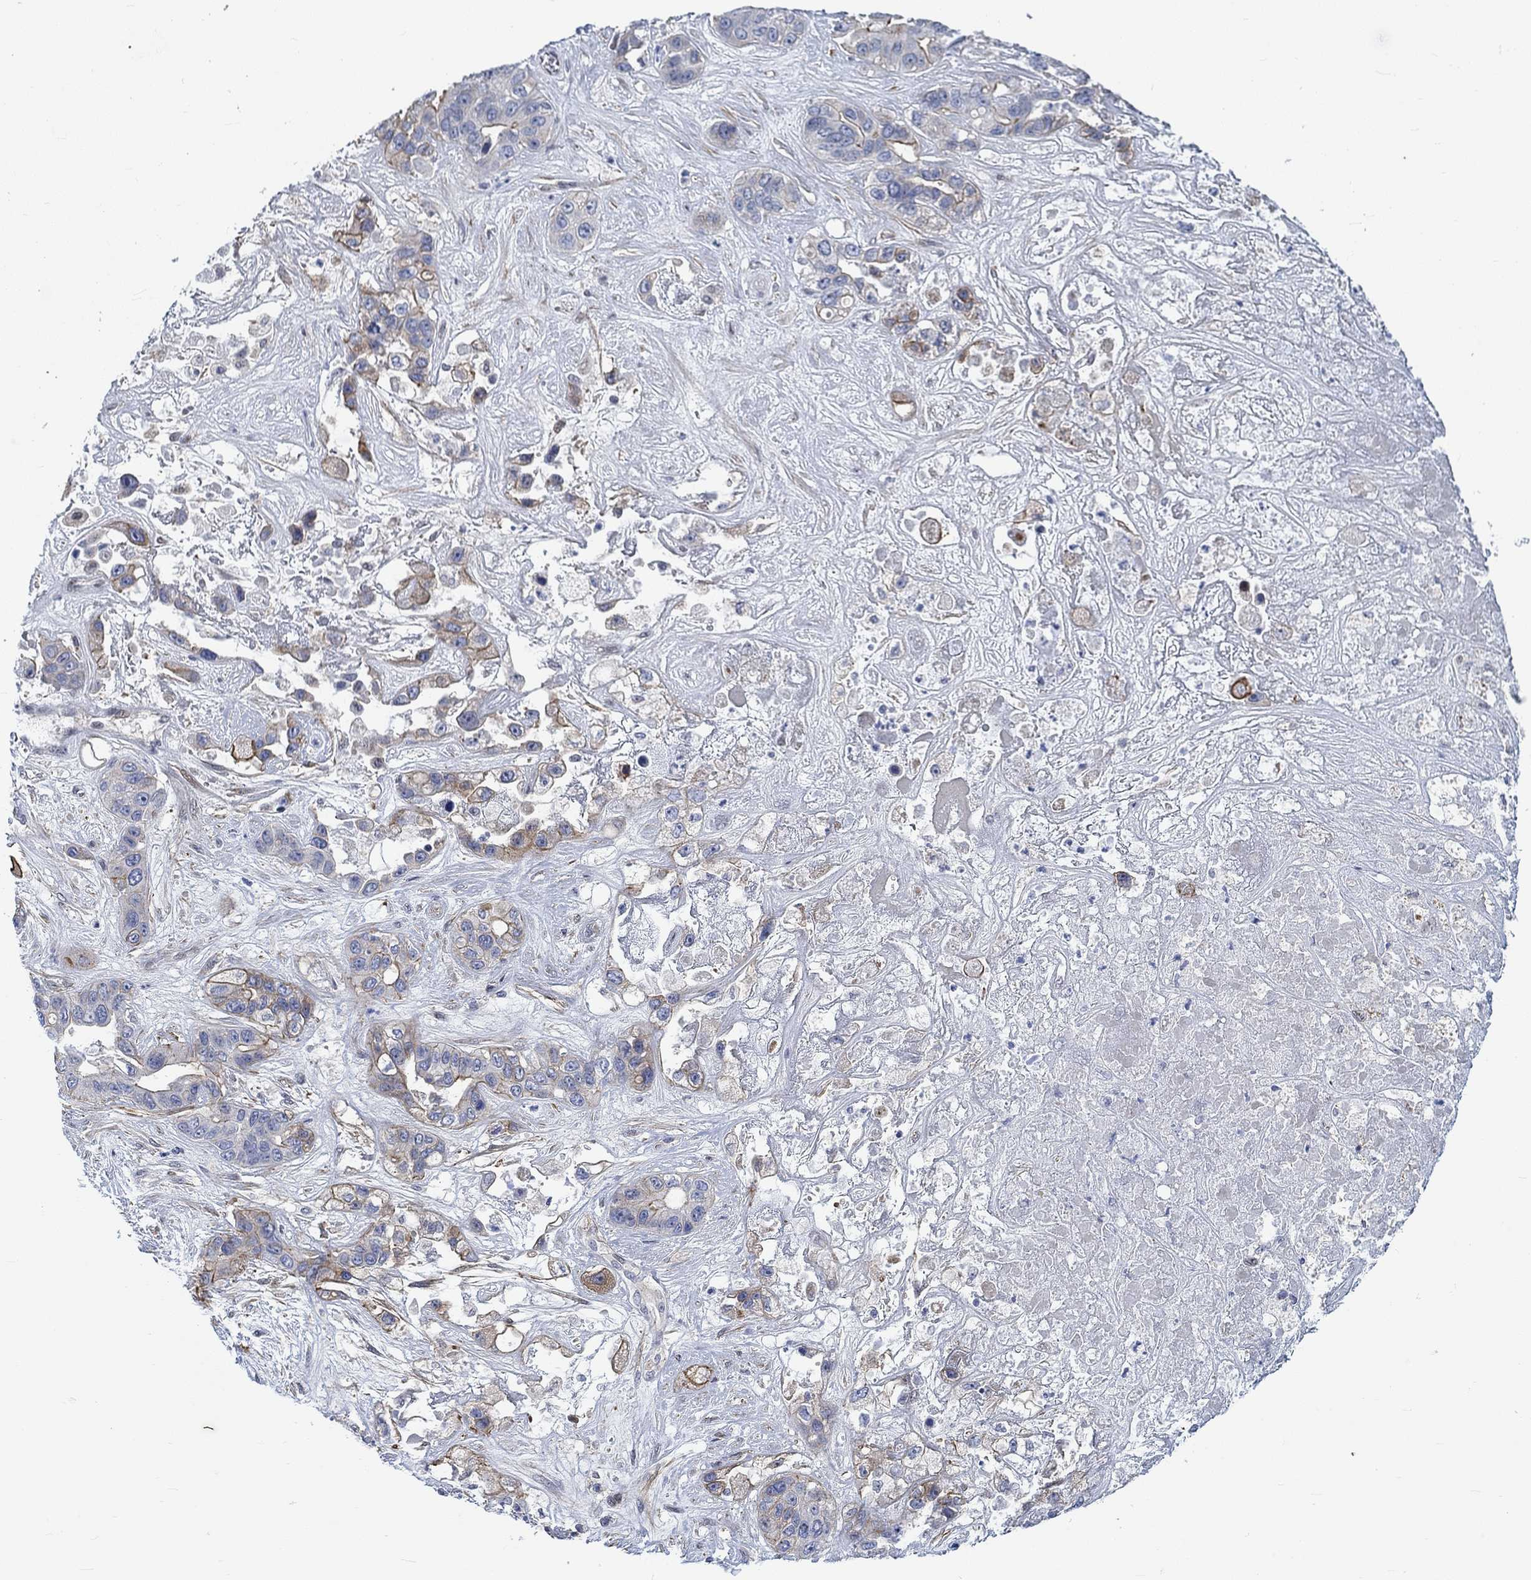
{"staining": {"intensity": "strong", "quantity": "<25%", "location": "cytoplasmic/membranous"}, "tissue": "liver cancer", "cell_type": "Tumor cells", "image_type": "cancer", "snomed": [{"axis": "morphology", "description": "Cholangiocarcinoma"}, {"axis": "topography", "description": "Liver"}], "caption": "Immunohistochemical staining of human liver cancer demonstrates strong cytoplasmic/membranous protein staining in approximately <25% of tumor cells.", "gene": "KCNH8", "patient": {"sex": "female", "age": 52}}